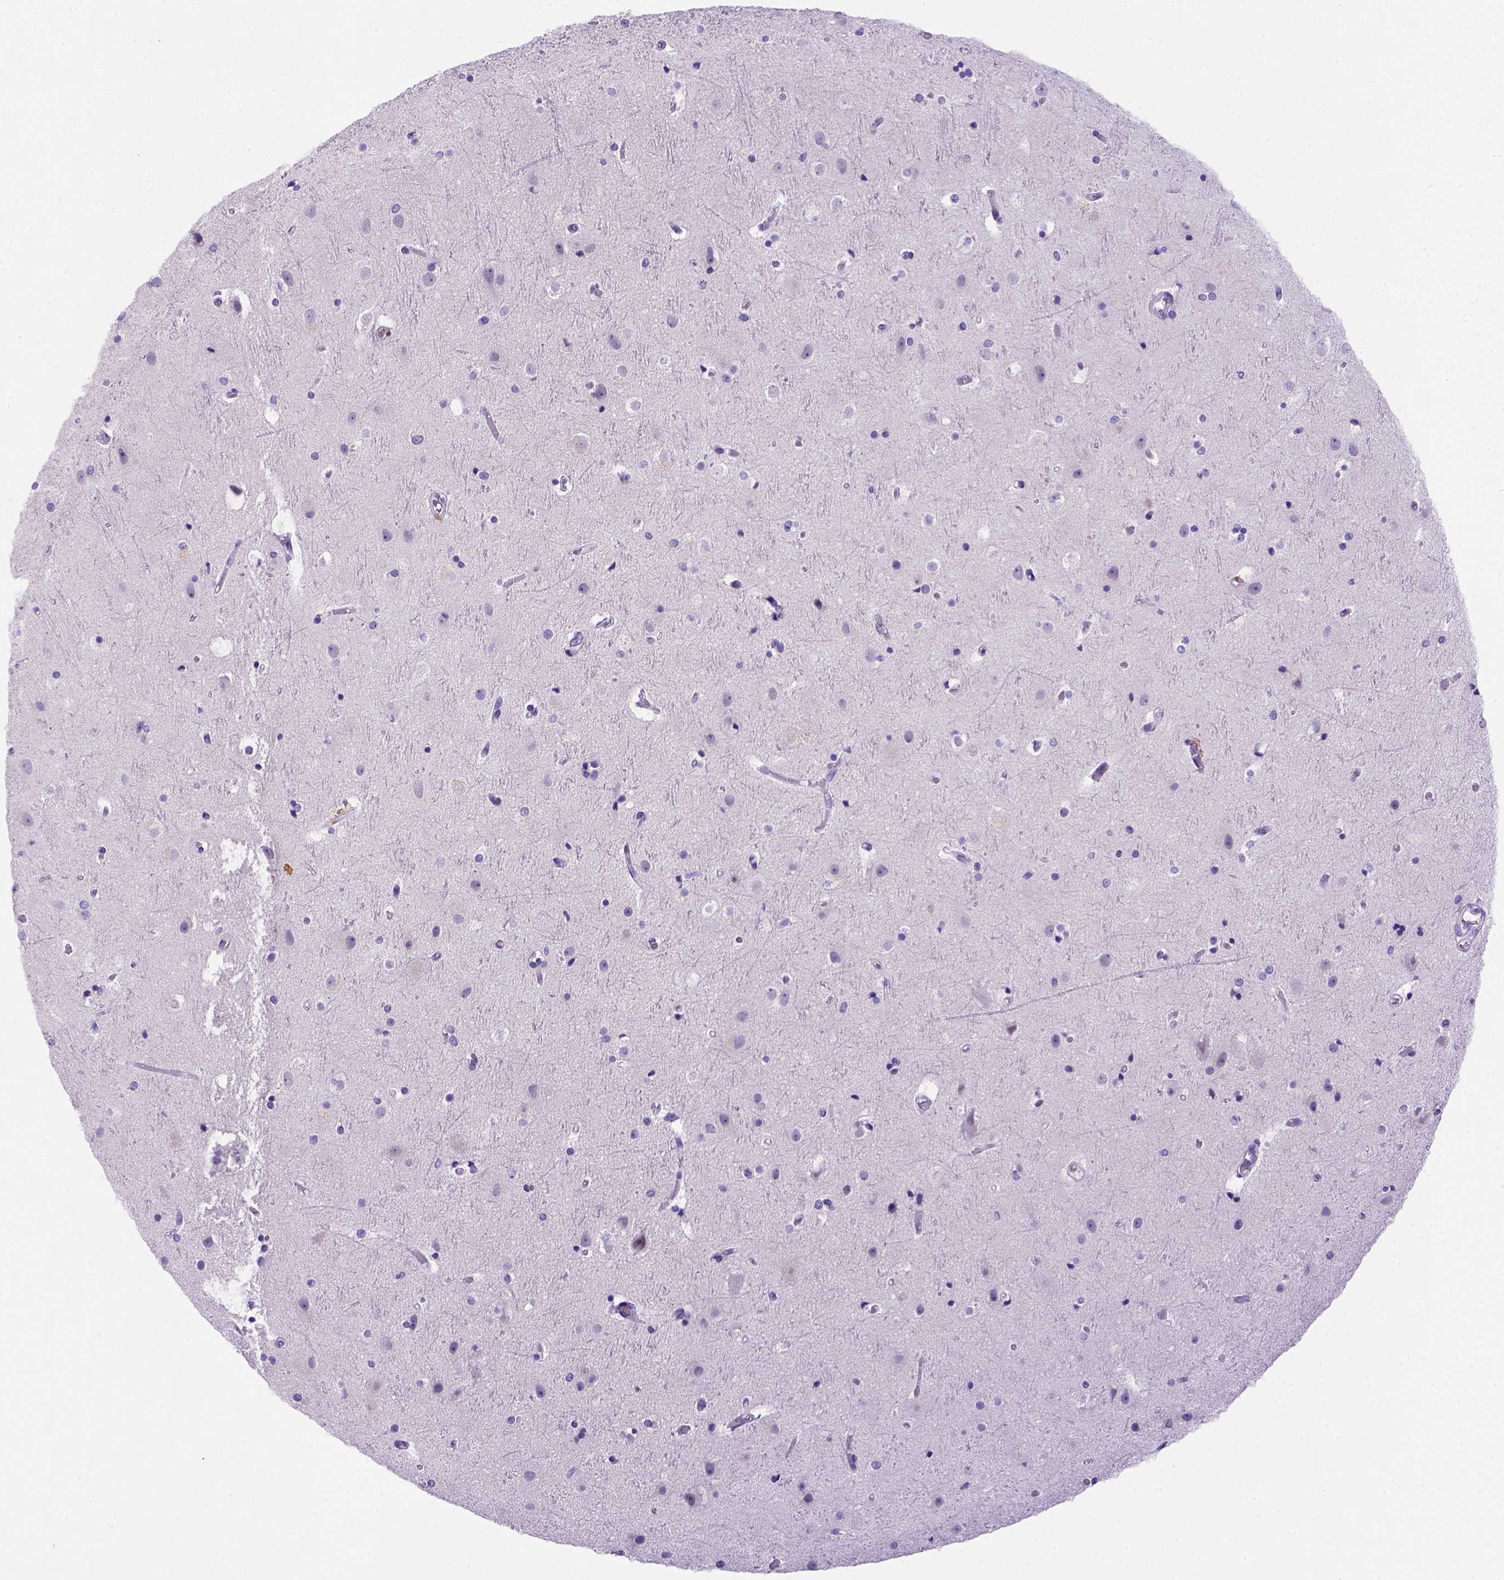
{"staining": {"intensity": "negative", "quantity": "none", "location": "none"}, "tissue": "cerebral cortex", "cell_type": "Endothelial cells", "image_type": "normal", "snomed": [{"axis": "morphology", "description": "Normal tissue, NOS"}, {"axis": "topography", "description": "Cerebral cortex"}], "caption": "IHC image of unremarkable cerebral cortex stained for a protein (brown), which demonstrates no expression in endothelial cells.", "gene": "FOXI1", "patient": {"sex": "female", "age": 52}}